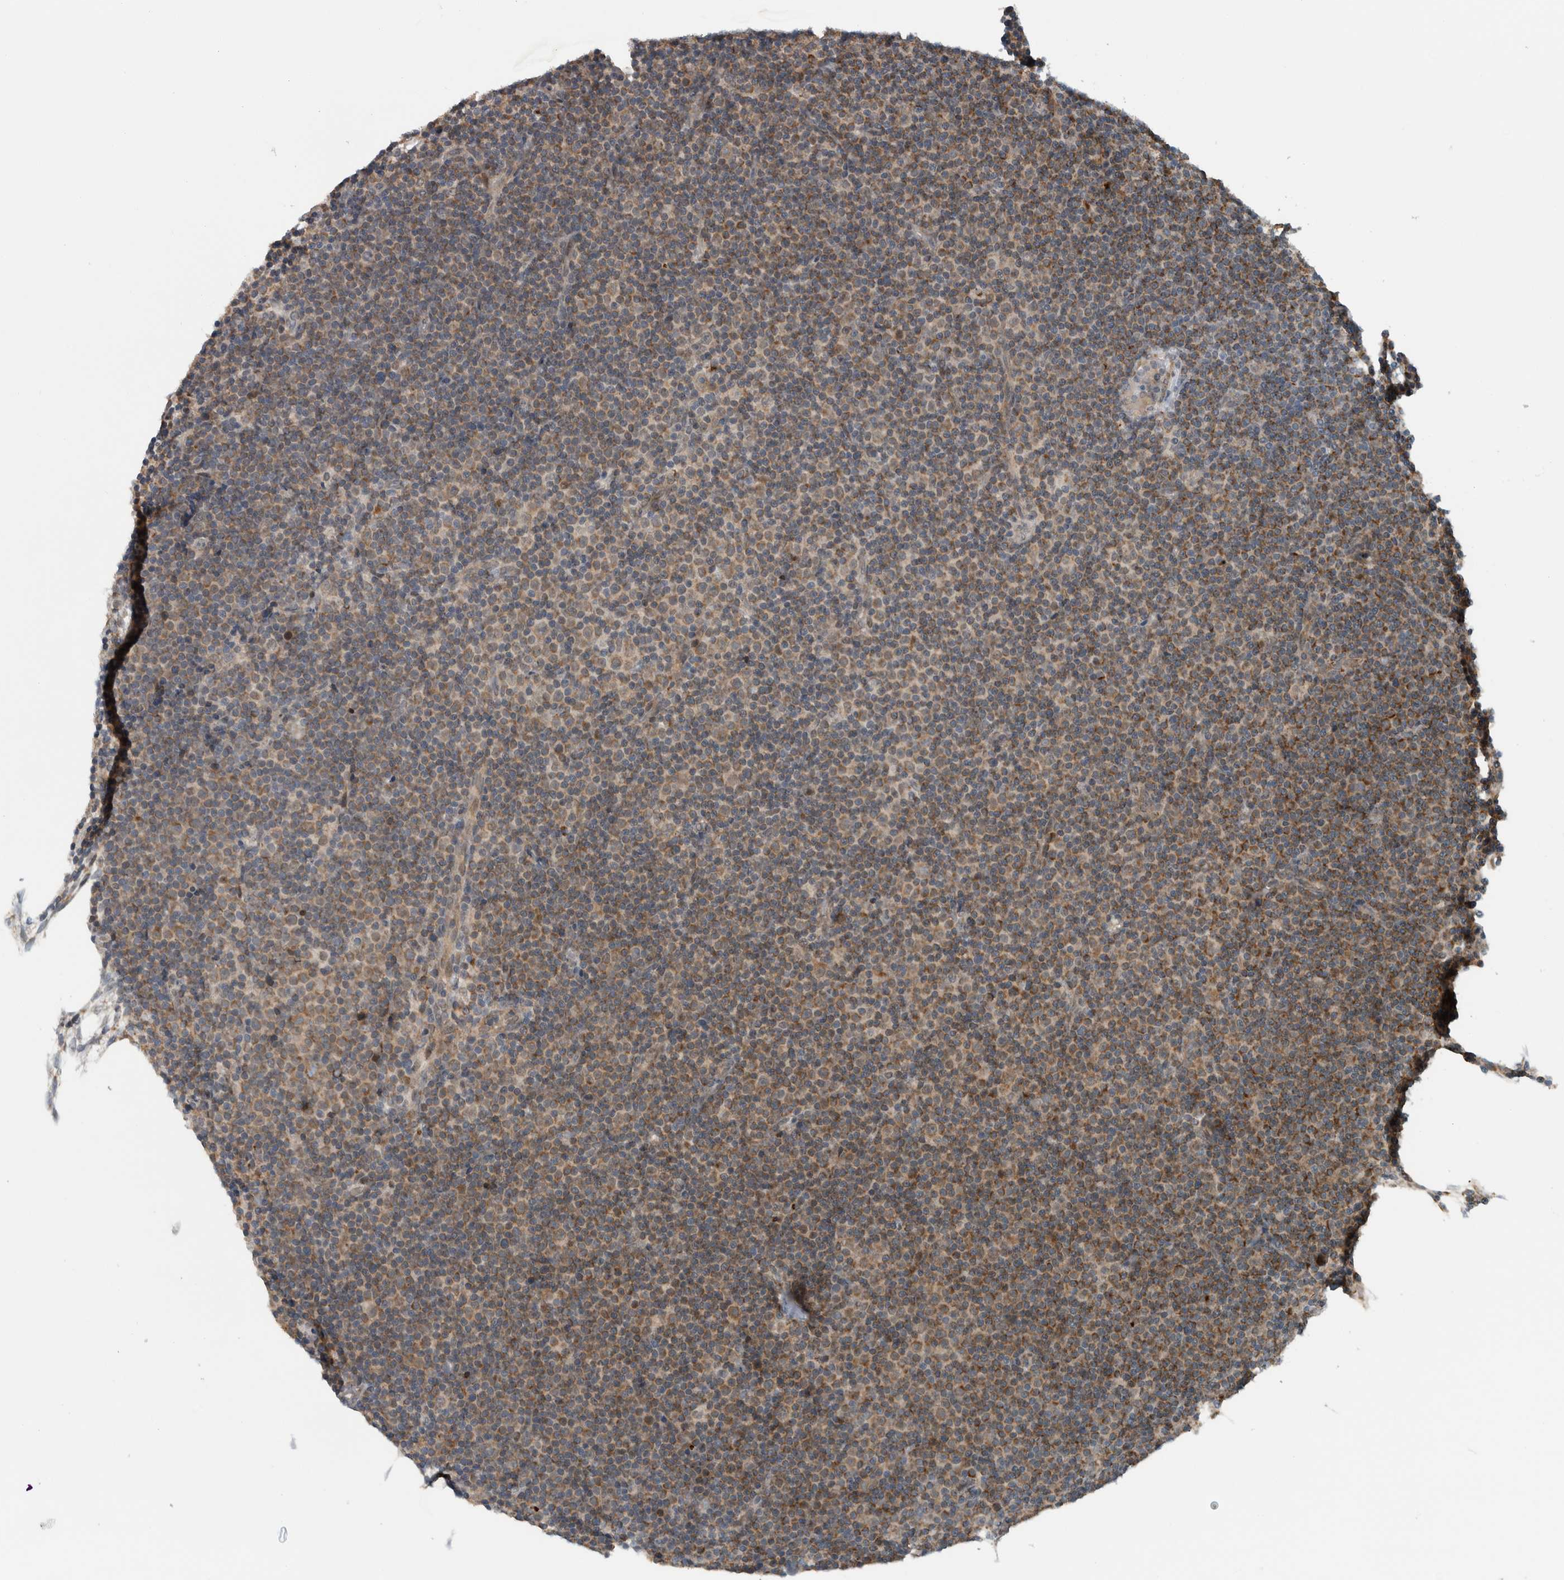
{"staining": {"intensity": "weak", "quantity": ">75%", "location": "cytoplasmic/membranous"}, "tissue": "lymphoma", "cell_type": "Tumor cells", "image_type": "cancer", "snomed": [{"axis": "morphology", "description": "Malignant lymphoma, non-Hodgkin's type, Low grade"}, {"axis": "topography", "description": "Lymph node"}], "caption": "Malignant lymphoma, non-Hodgkin's type (low-grade) tissue reveals weak cytoplasmic/membranous staining in approximately >75% of tumor cells, visualized by immunohistochemistry. (Brightfield microscopy of DAB IHC at high magnification).", "gene": "GBA2", "patient": {"sex": "female", "age": 67}}